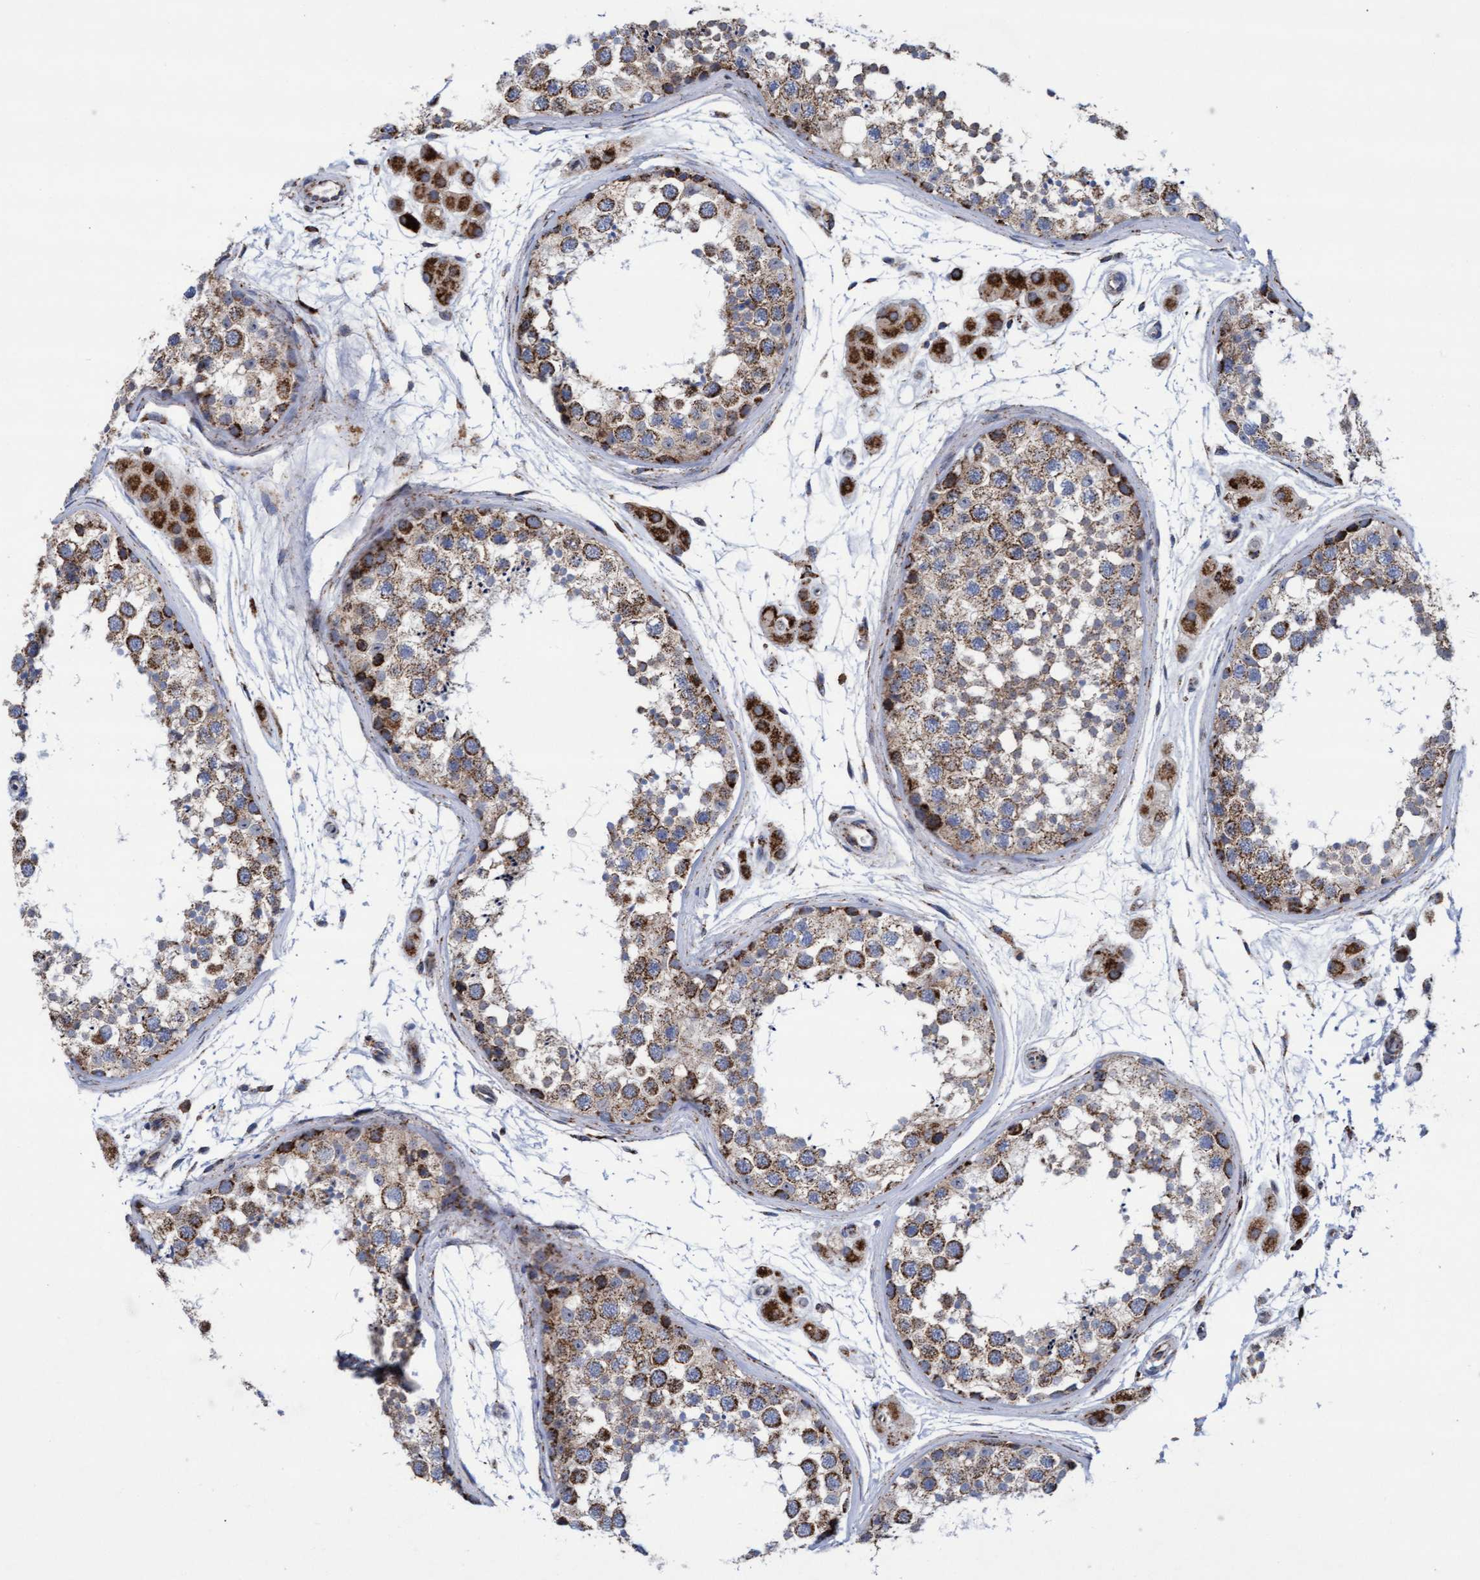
{"staining": {"intensity": "moderate", "quantity": ">75%", "location": "cytoplasmic/membranous"}, "tissue": "testis", "cell_type": "Cells in seminiferous ducts", "image_type": "normal", "snomed": [{"axis": "morphology", "description": "Normal tissue, NOS"}, {"axis": "topography", "description": "Testis"}], "caption": "Protein positivity by IHC reveals moderate cytoplasmic/membranous positivity in approximately >75% of cells in seminiferous ducts in normal testis.", "gene": "MRPL38", "patient": {"sex": "male", "age": 56}}